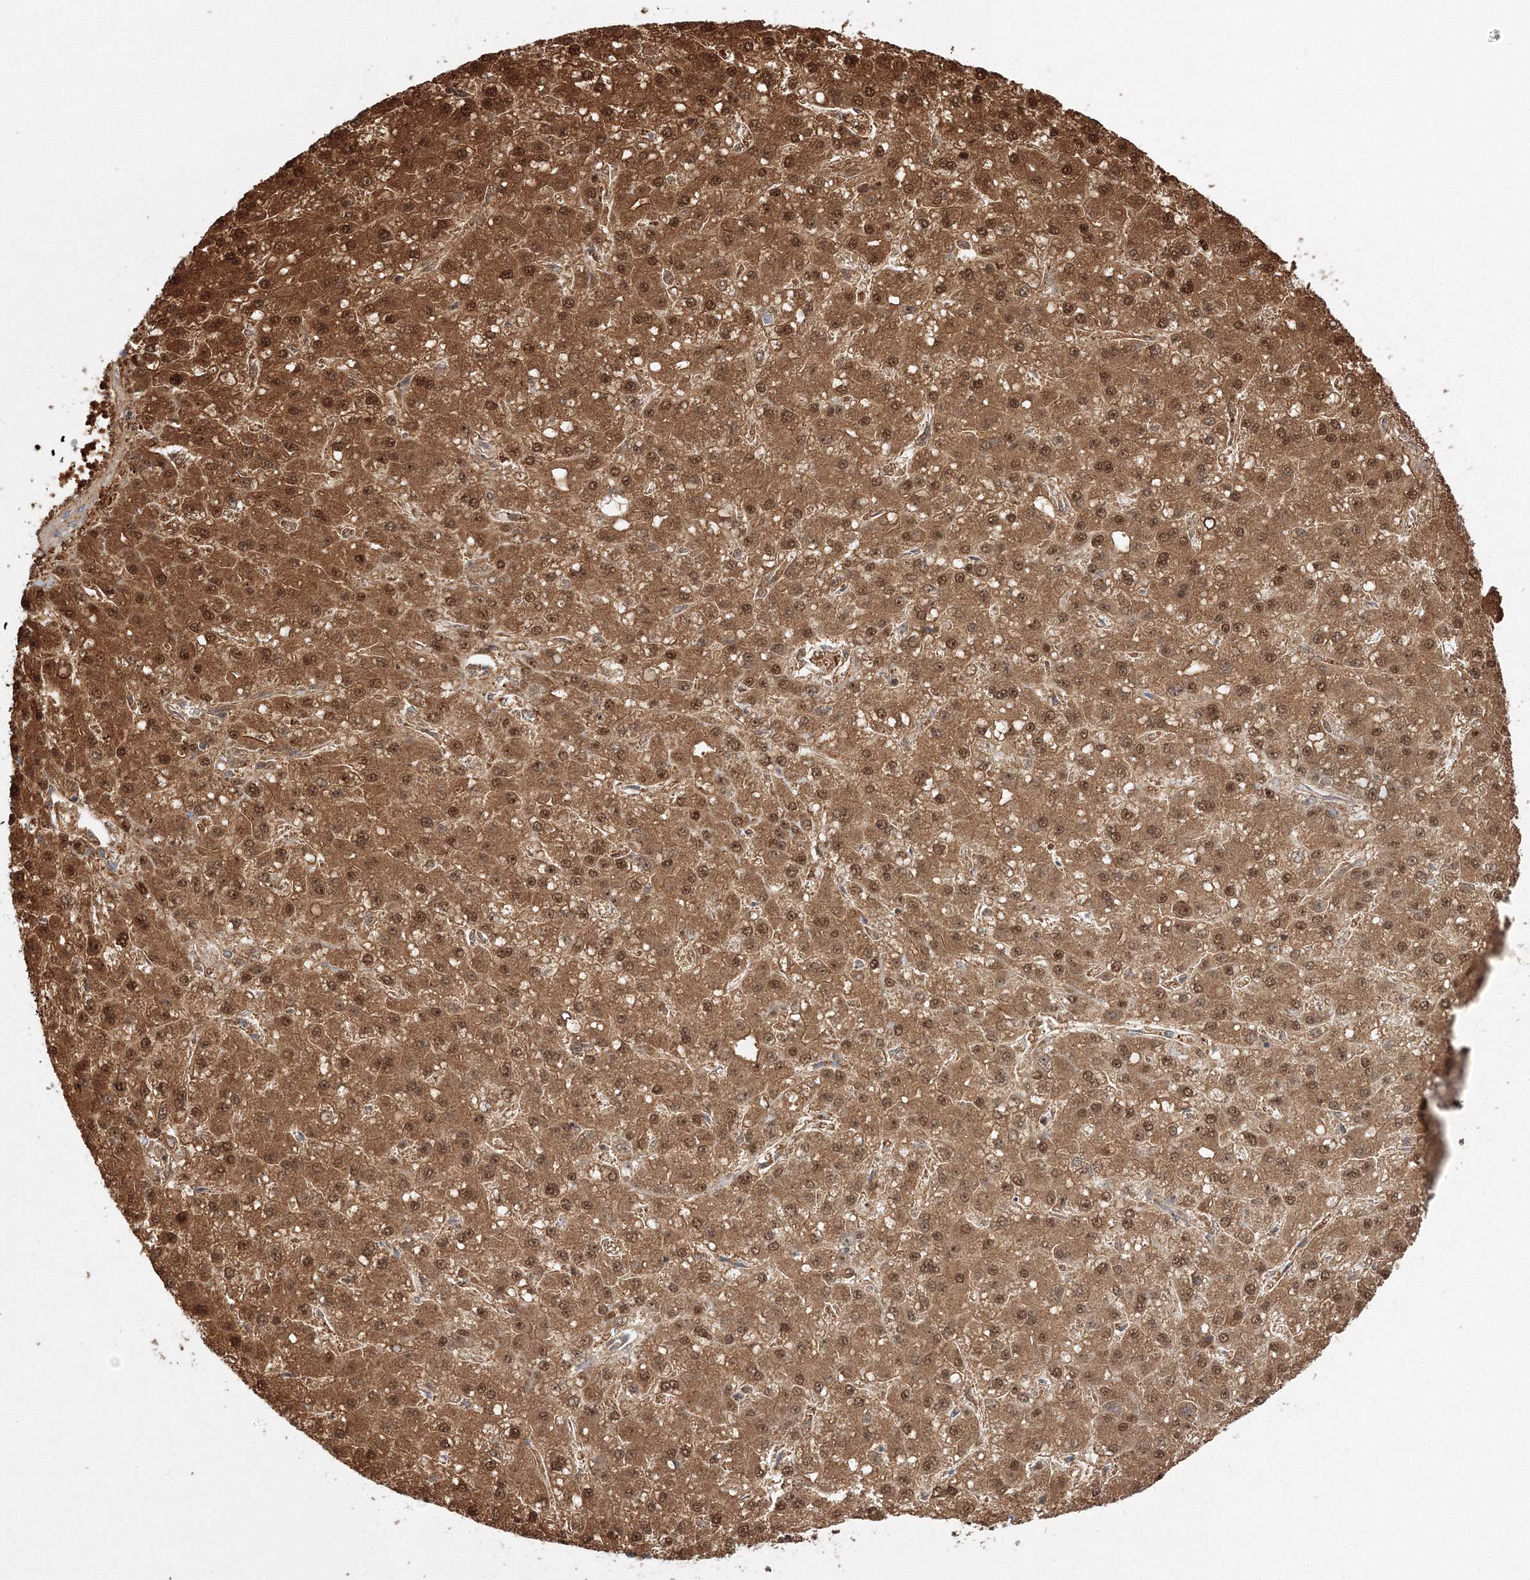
{"staining": {"intensity": "strong", "quantity": ">75%", "location": "cytoplasmic/membranous,nuclear"}, "tissue": "liver cancer", "cell_type": "Tumor cells", "image_type": "cancer", "snomed": [{"axis": "morphology", "description": "Carcinoma, Hepatocellular, NOS"}, {"axis": "topography", "description": "Liver"}], "caption": "High-power microscopy captured an immunohistochemistry histopathology image of hepatocellular carcinoma (liver), revealing strong cytoplasmic/membranous and nuclear positivity in about >75% of tumor cells.", "gene": "NPM3", "patient": {"sex": "male", "age": 67}}